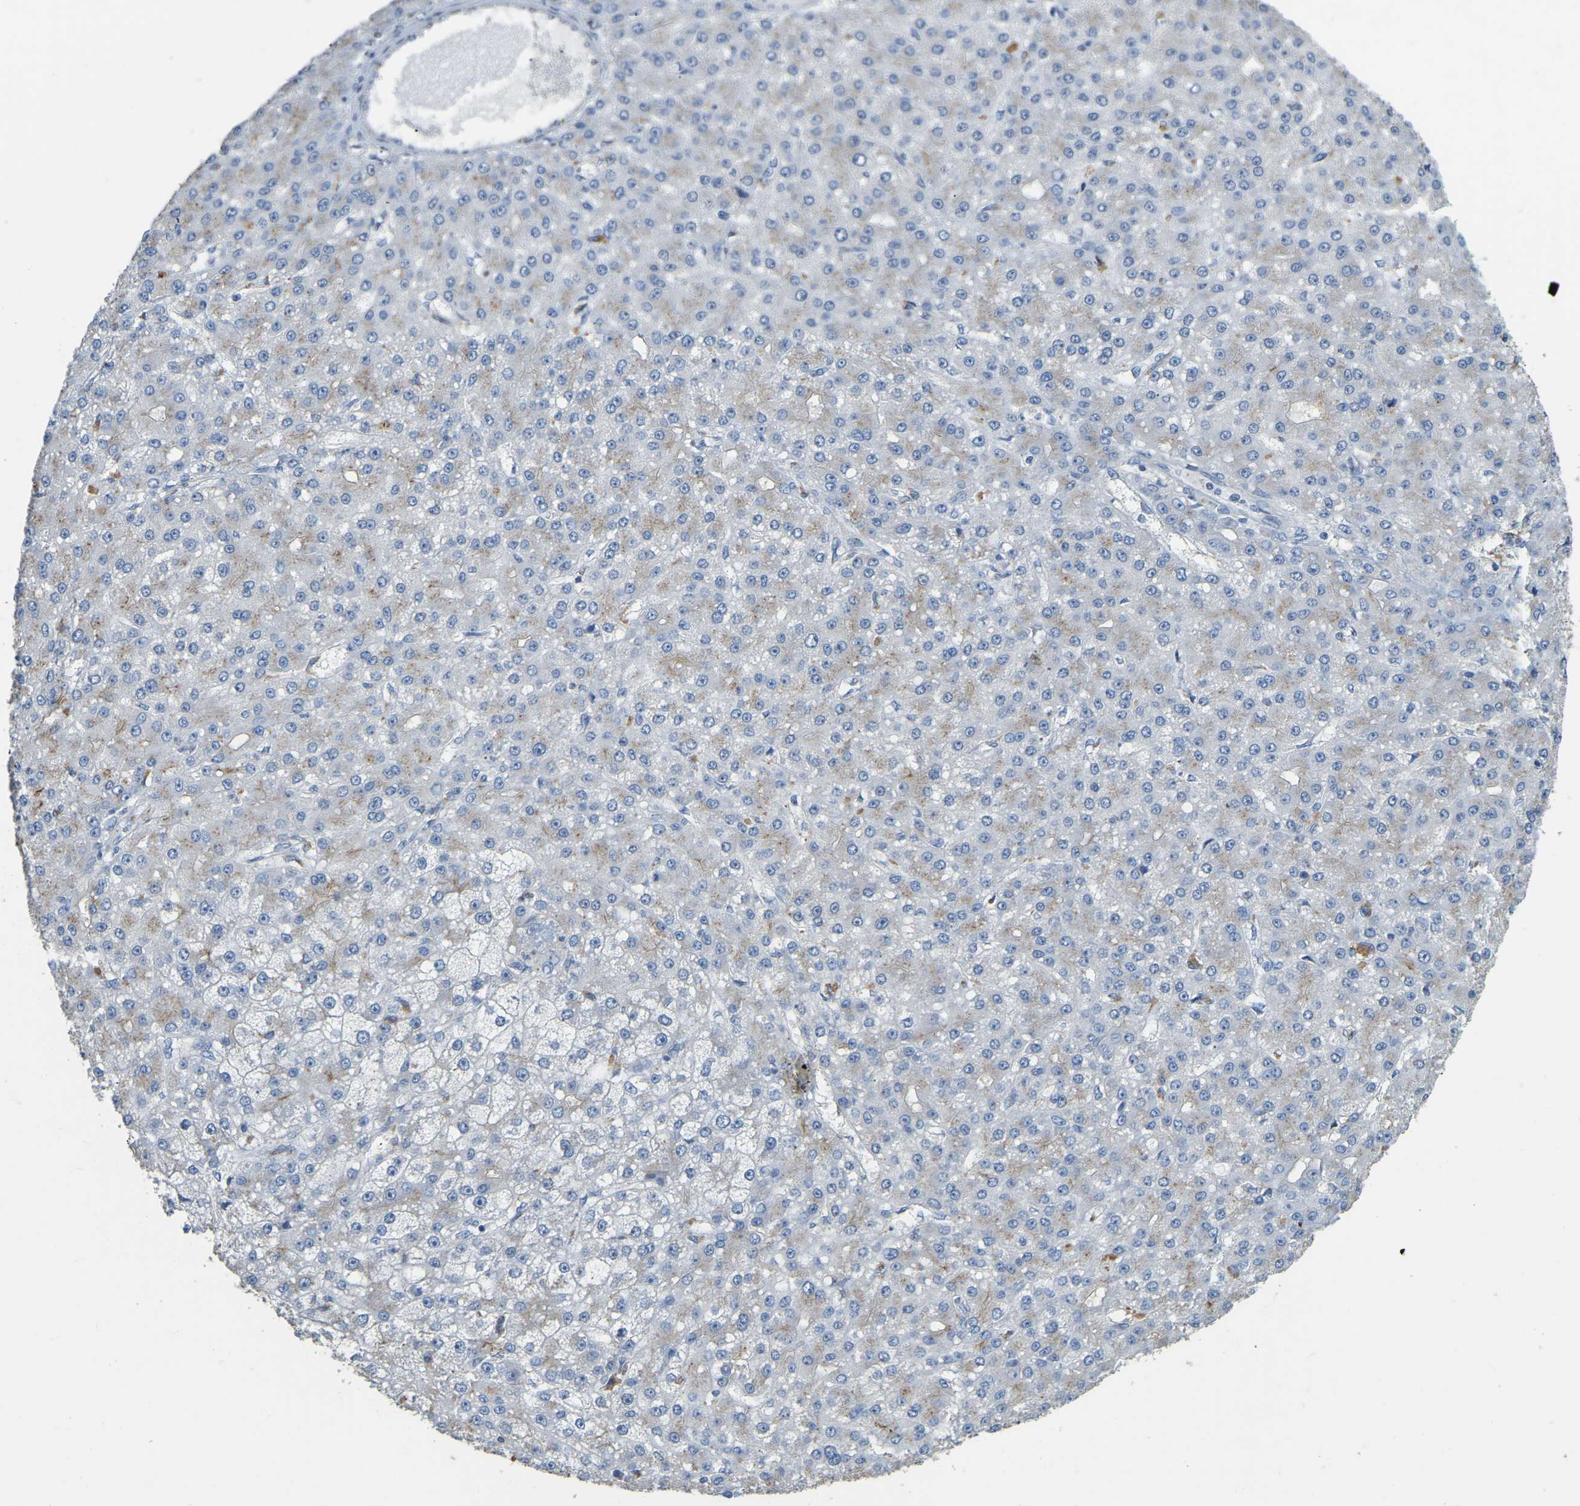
{"staining": {"intensity": "weak", "quantity": "25%-75%", "location": "cytoplasmic/membranous"}, "tissue": "liver cancer", "cell_type": "Tumor cells", "image_type": "cancer", "snomed": [{"axis": "morphology", "description": "Carcinoma, Hepatocellular, NOS"}, {"axis": "topography", "description": "Liver"}], "caption": "Approximately 25%-75% of tumor cells in hepatocellular carcinoma (liver) exhibit weak cytoplasmic/membranous protein expression as visualized by brown immunohistochemical staining.", "gene": "FAM174A", "patient": {"sex": "male", "age": 67}}